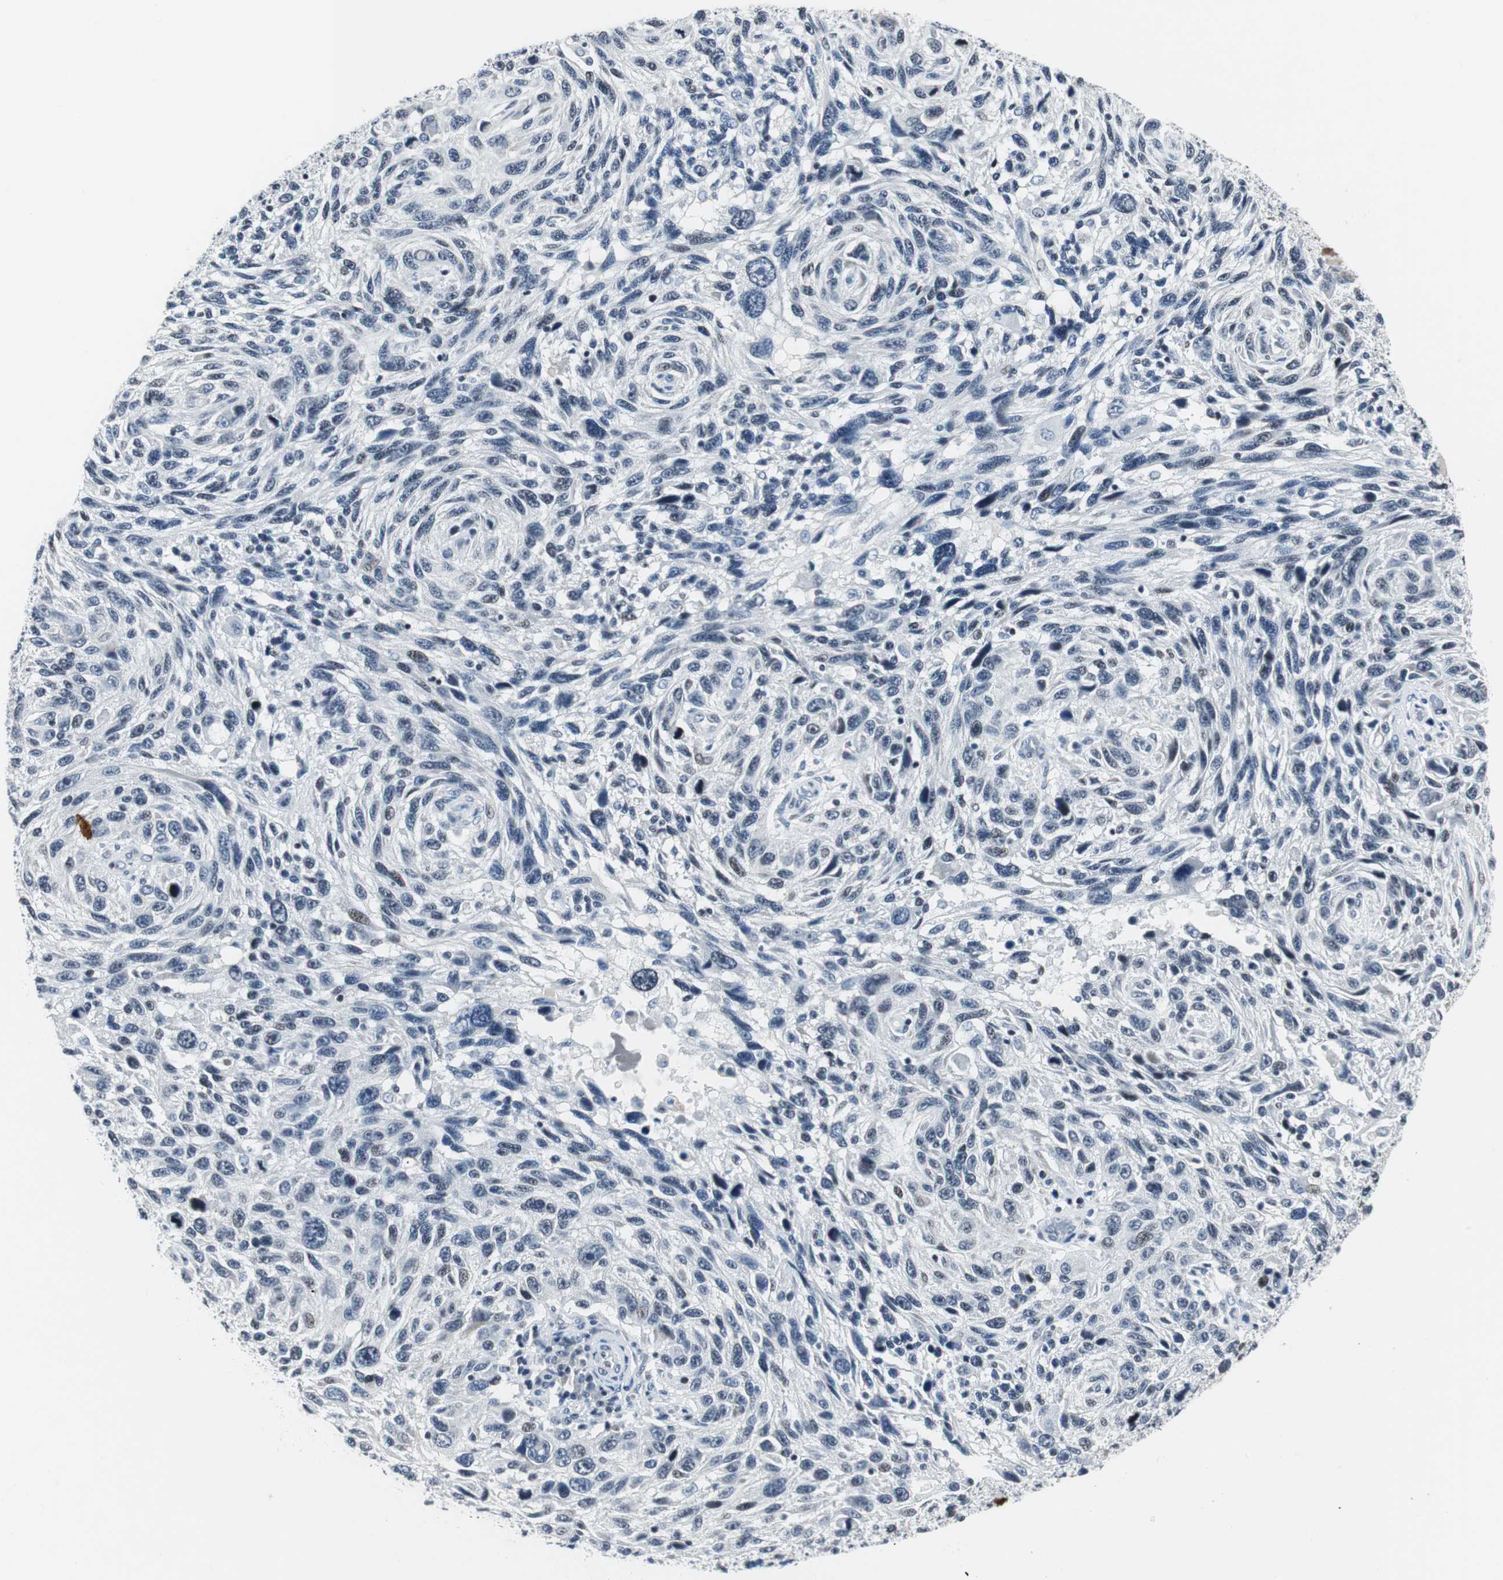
{"staining": {"intensity": "weak", "quantity": "<25%", "location": "nuclear"}, "tissue": "melanoma", "cell_type": "Tumor cells", "image_type": "cancer", "snomed": [{"axis": "morphology", "description": "Malignant melanoma, NOS"}, {"axis": "topography", "description": "Skin"}], "caption": "Immunohistochemistry of human malignant melanoma demonstrates no expression in tumor cells. The staining is performed using DAB (3,3'-diaminobenzidine) brown chromogen with nuclei counter-stained in using hematoxylin.", "gene": "MTA1", "patient": {"sex": "male", "age": 53}}